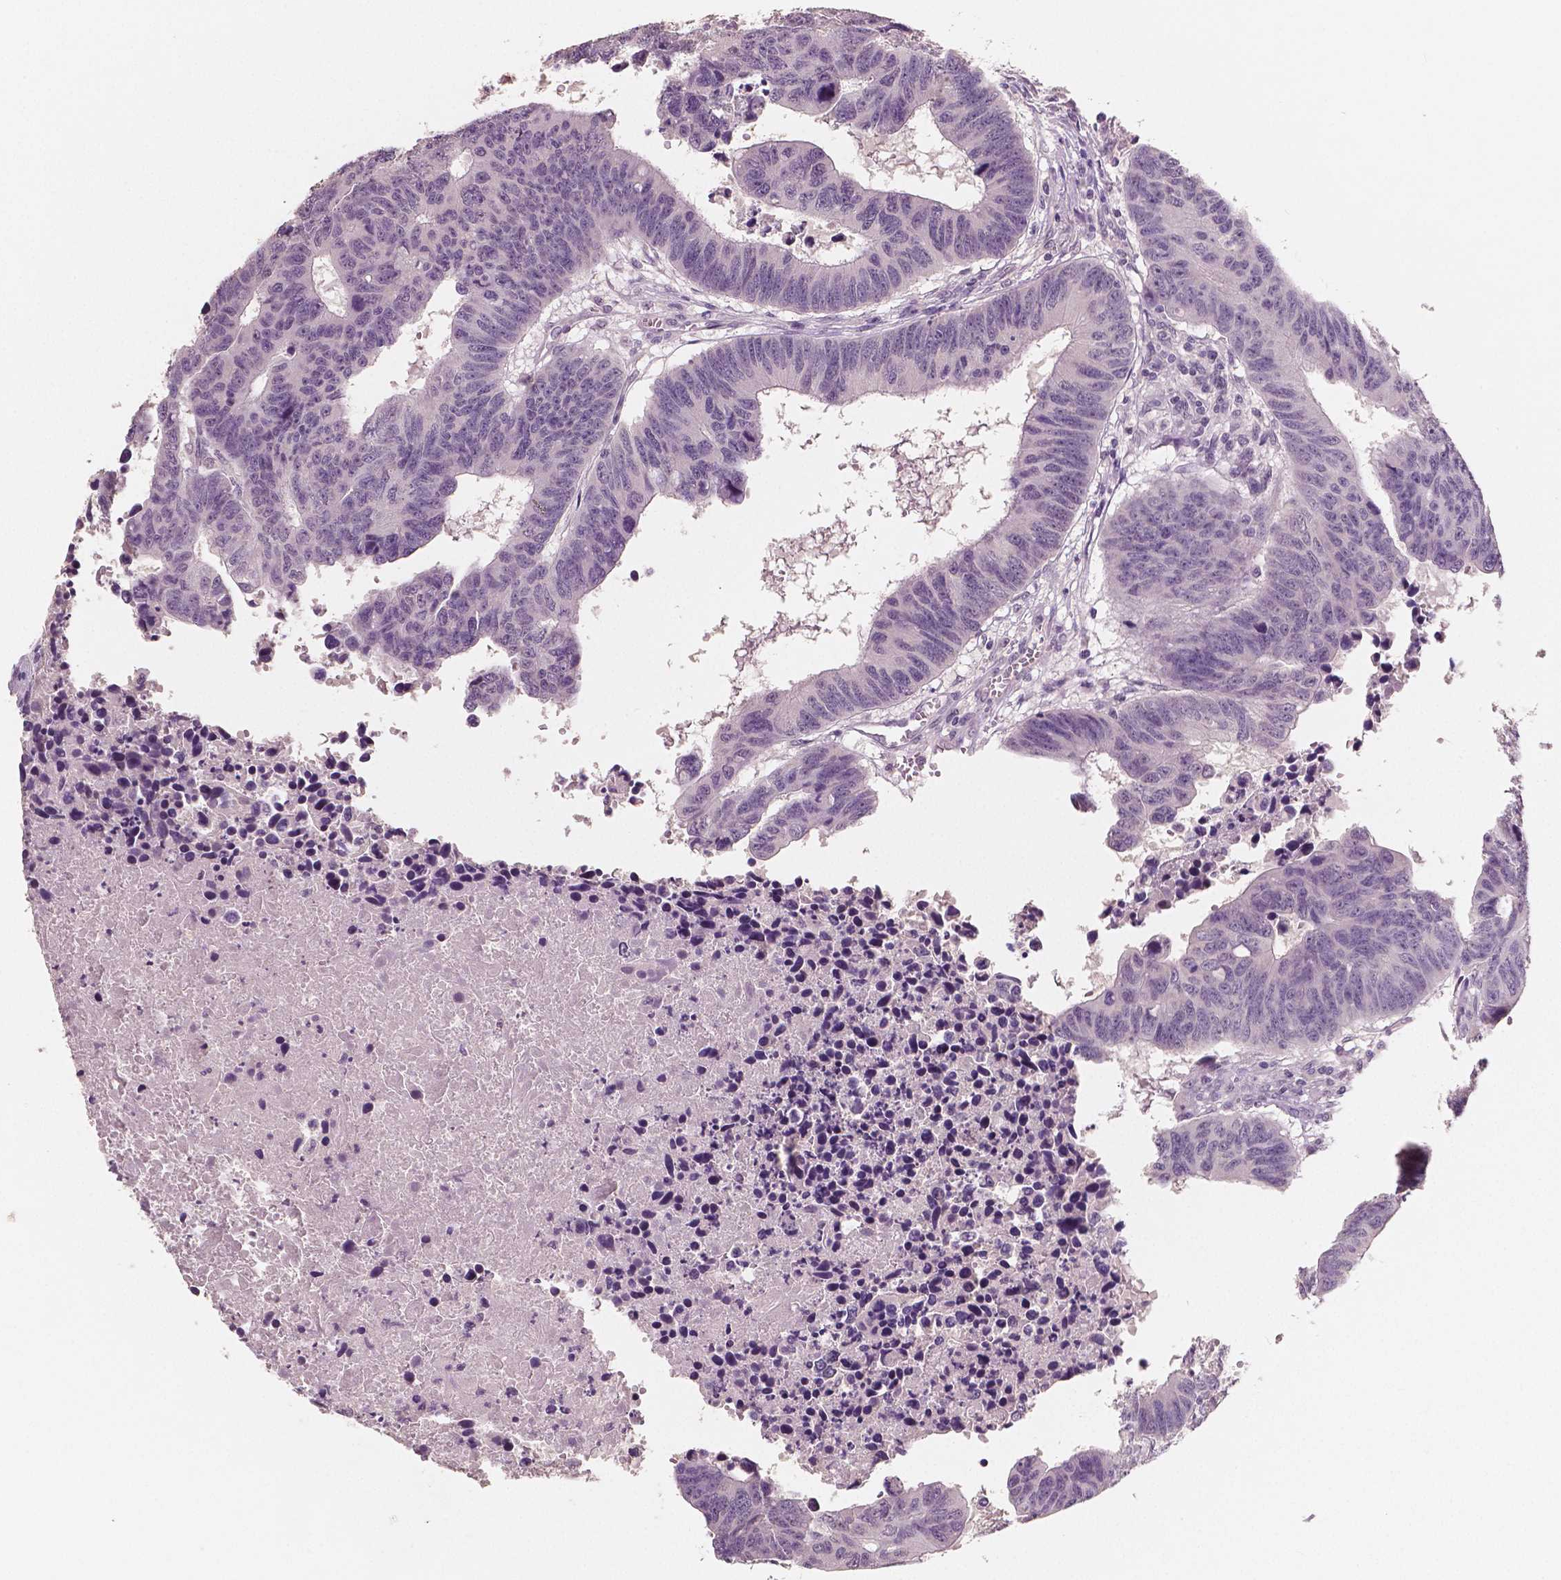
{"staining": {"intensity": "negative", "quantity": "none", "location": "none"}, "tissue": "colorectal cancer", "cell_type": "Tumor cells", "image_type": "cancer", "snomed": [{"axis": "morphology", "description": "Adenocarcinoma, NOS"}, {"axis": "topography", "description": "Rectum"}], "caption": "This is an immunohistochemistry micrograph of human colorectal cancer. There is no positivity in tumor cells.", "gene": "RNASE7", "patient": {"sex": "female", "age": 85}}